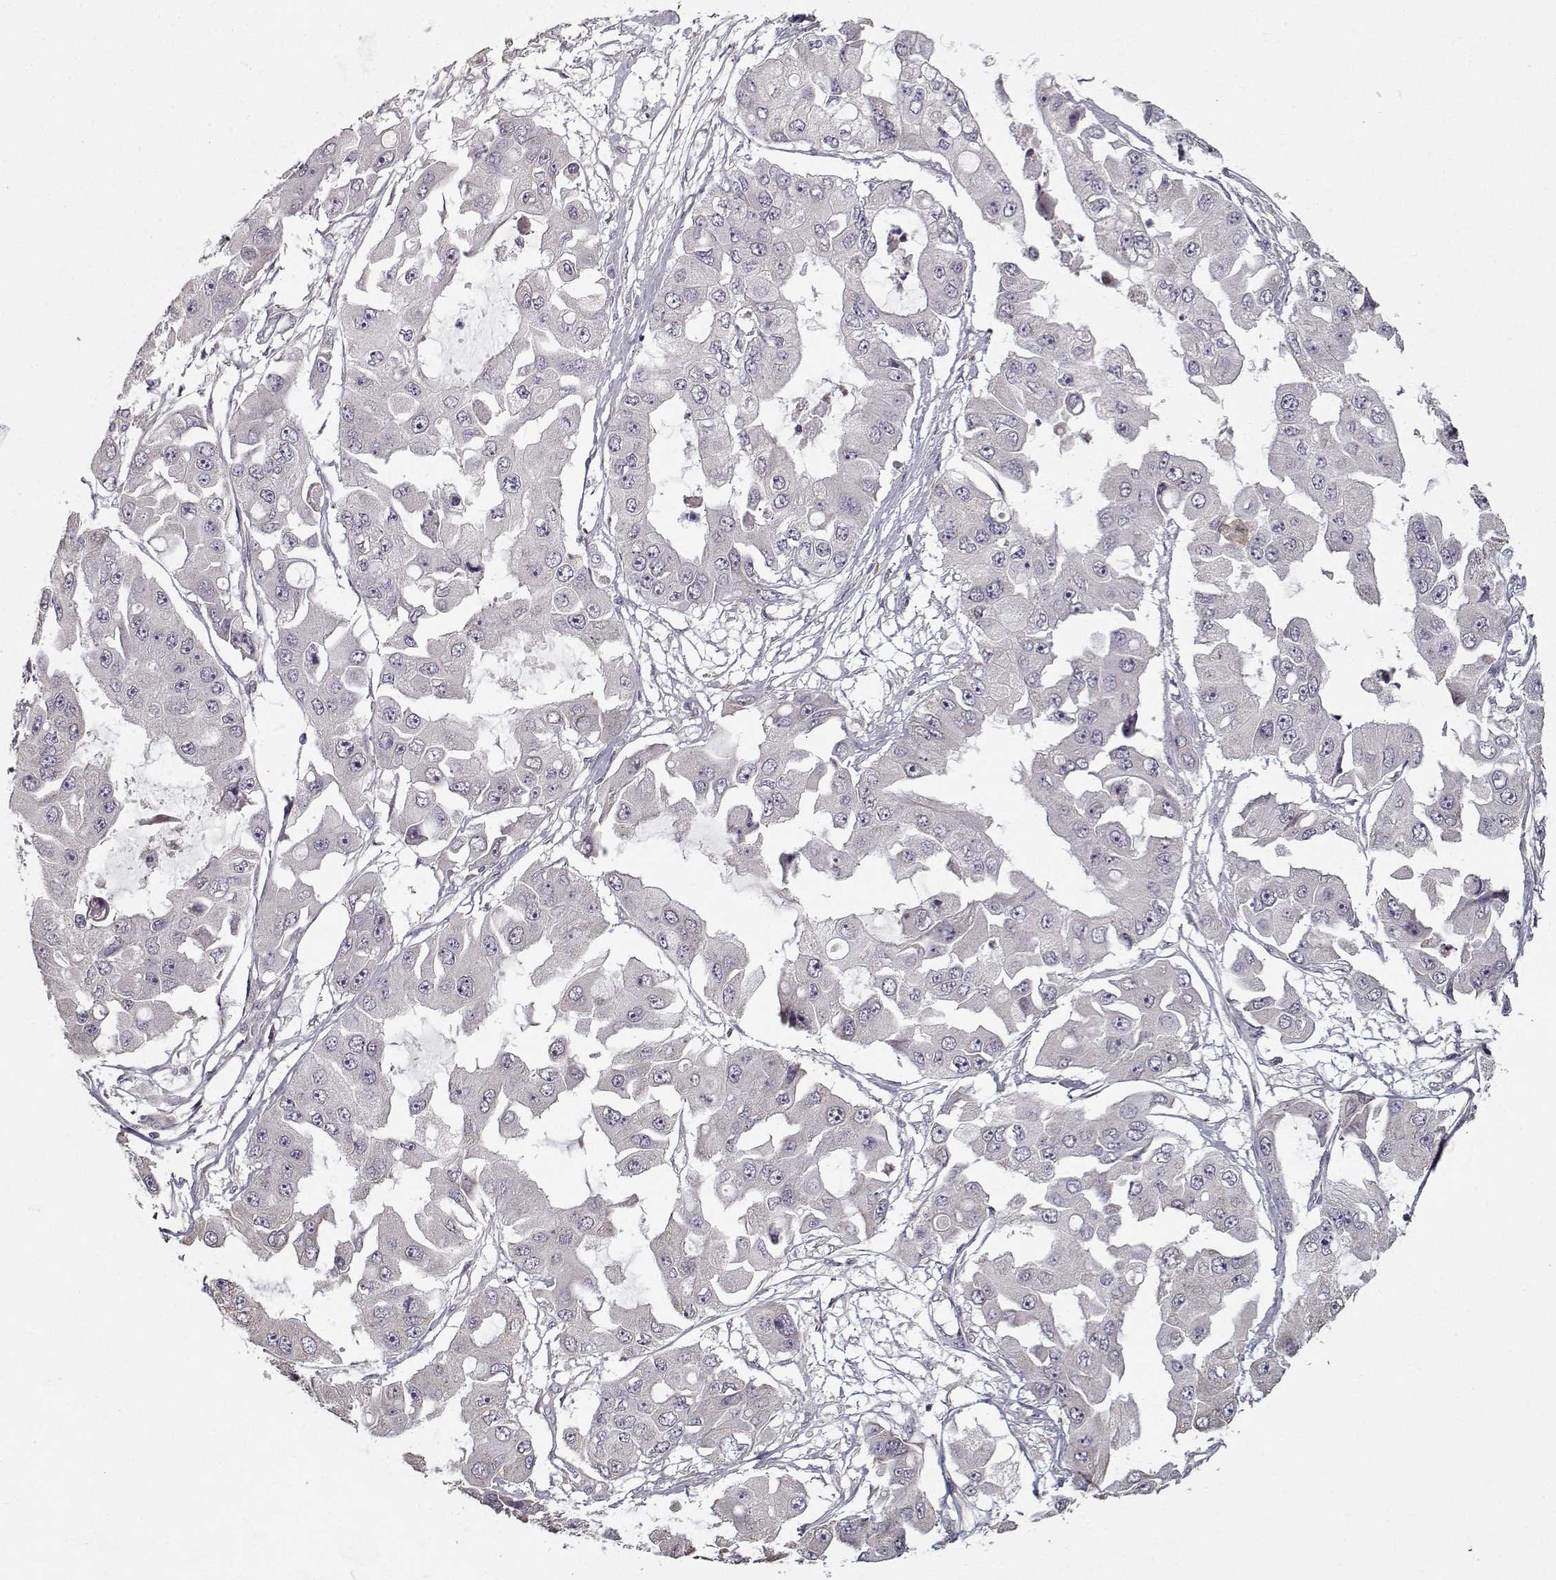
{"staining": {"intensity": "negative", "quantity": "none", "location": "none"}, "tissue": "ovarian cancer", "cell_type": "Tumor cells", "image_type": "cancer", "snomed": [{"axis": "morphology", "description": "Cystadenocarcinoma, serous, NOS"}, {"axis": "topography", "description": "Ovary"}], "caption": "High power microscopy photomicrograph of an immunohistochemistry (IHC) photomicrograph of ovarian serous cystadenocarcinoma, revealing no significant positivity in tumor cells.", "gene": "LAMA2", "patient": {"sex": "female", "age": 56}}